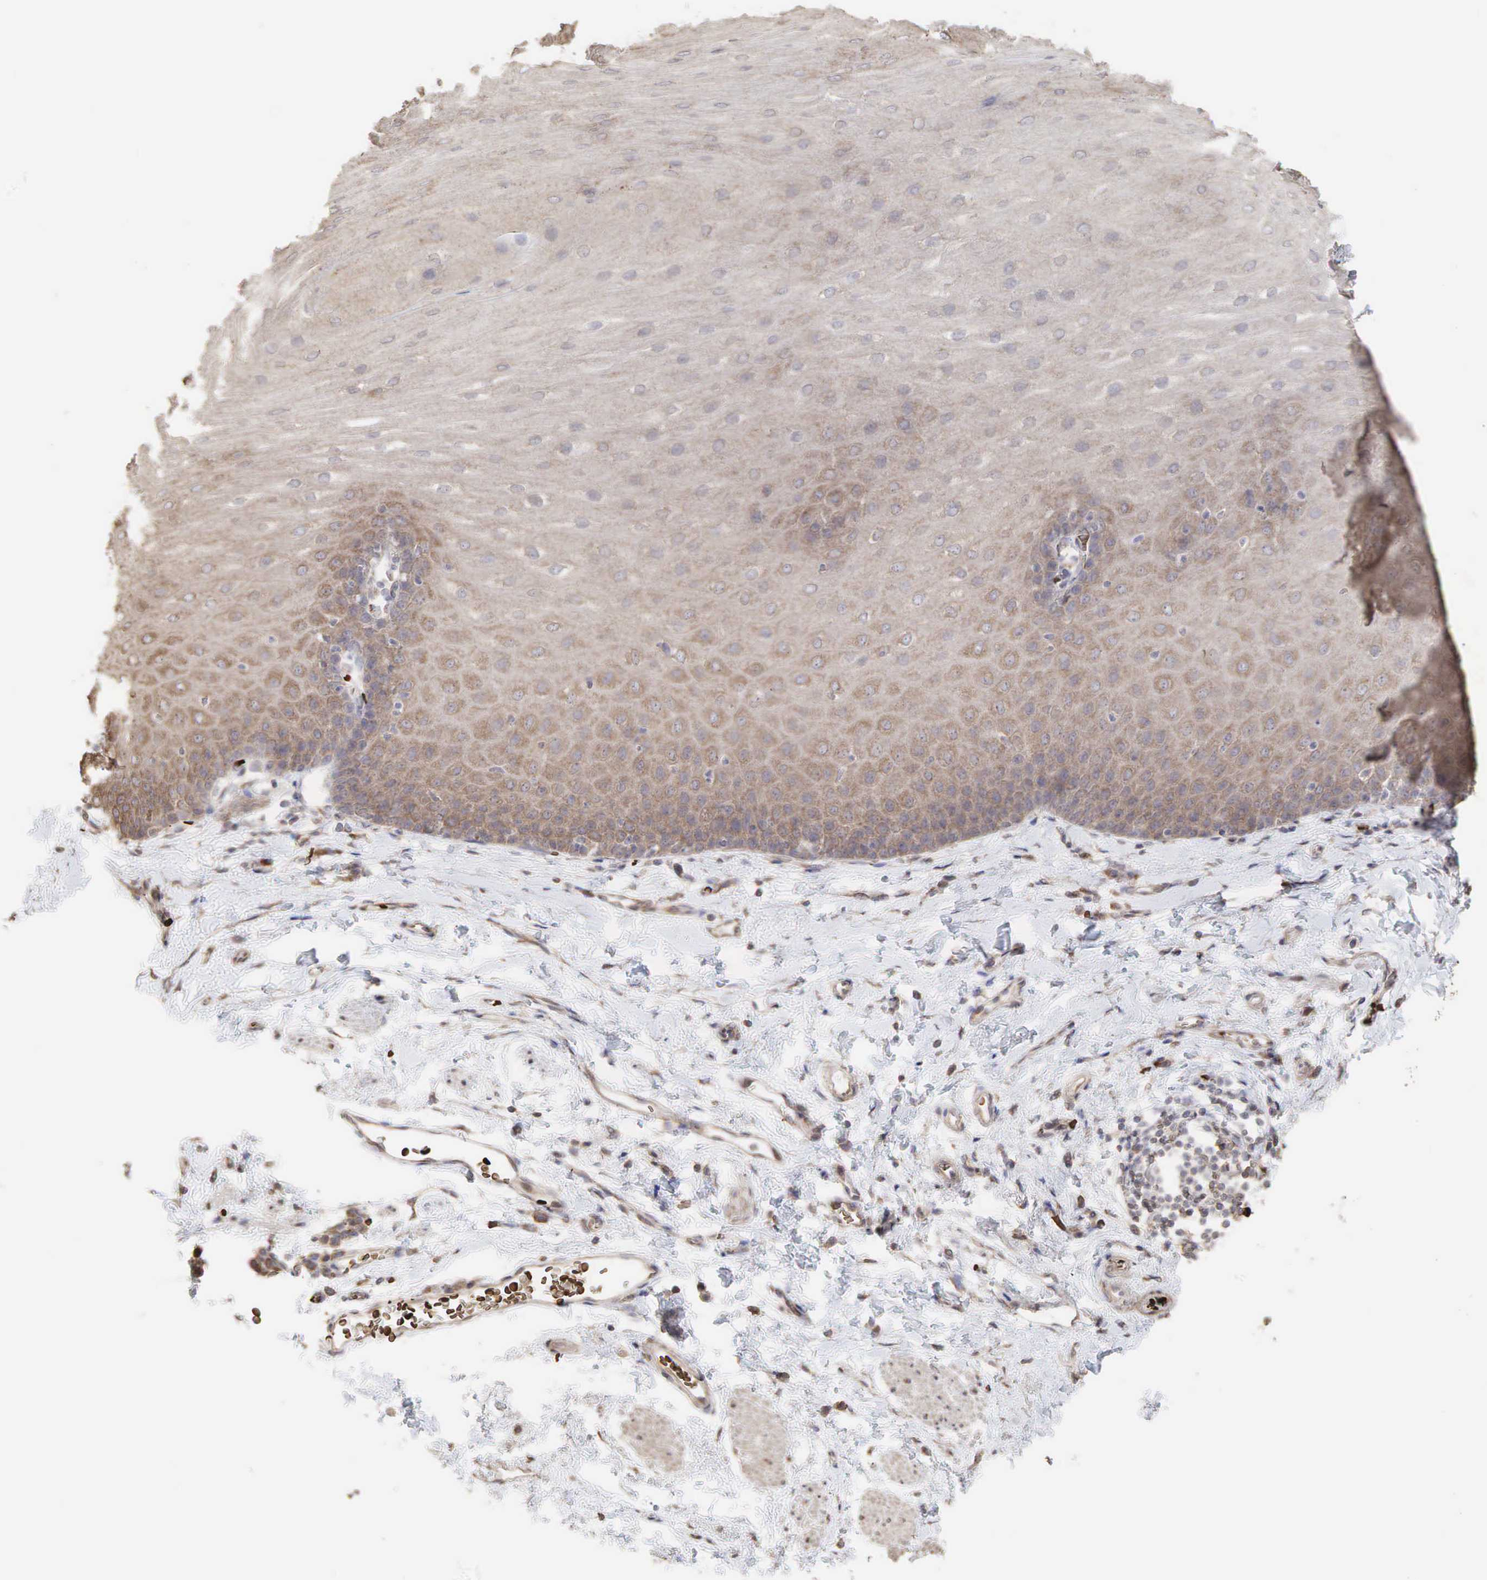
{"staining": {"intensity": "weak", "quantity": ">75%", "location": "cytoplasmic/membranous"}, "tissue": "esophagus", "cell_type": "Squamous epithelial cells", "image_type": "normal", "snomed": [{"axis": "morphology", "description": "Normal tissue, NOS"}, {"axis": "topography", "description": "Esophagus"}], "caption": "Immunohistochemistry (IHC) staining of unremarkable esophagus, which demonstrates low levels of weak cytoplasmic/membranous positivity in approximately >75% of squamous epithelial cells indicating weak cytoplasmic/membranous protein positivity. The staining was performed using DAB (brown) for protein detection and nuclei were counterstained in hematoxylin (blue).", "gene": "PABPC5", "patient": {"sex": "male", "age": 70}}